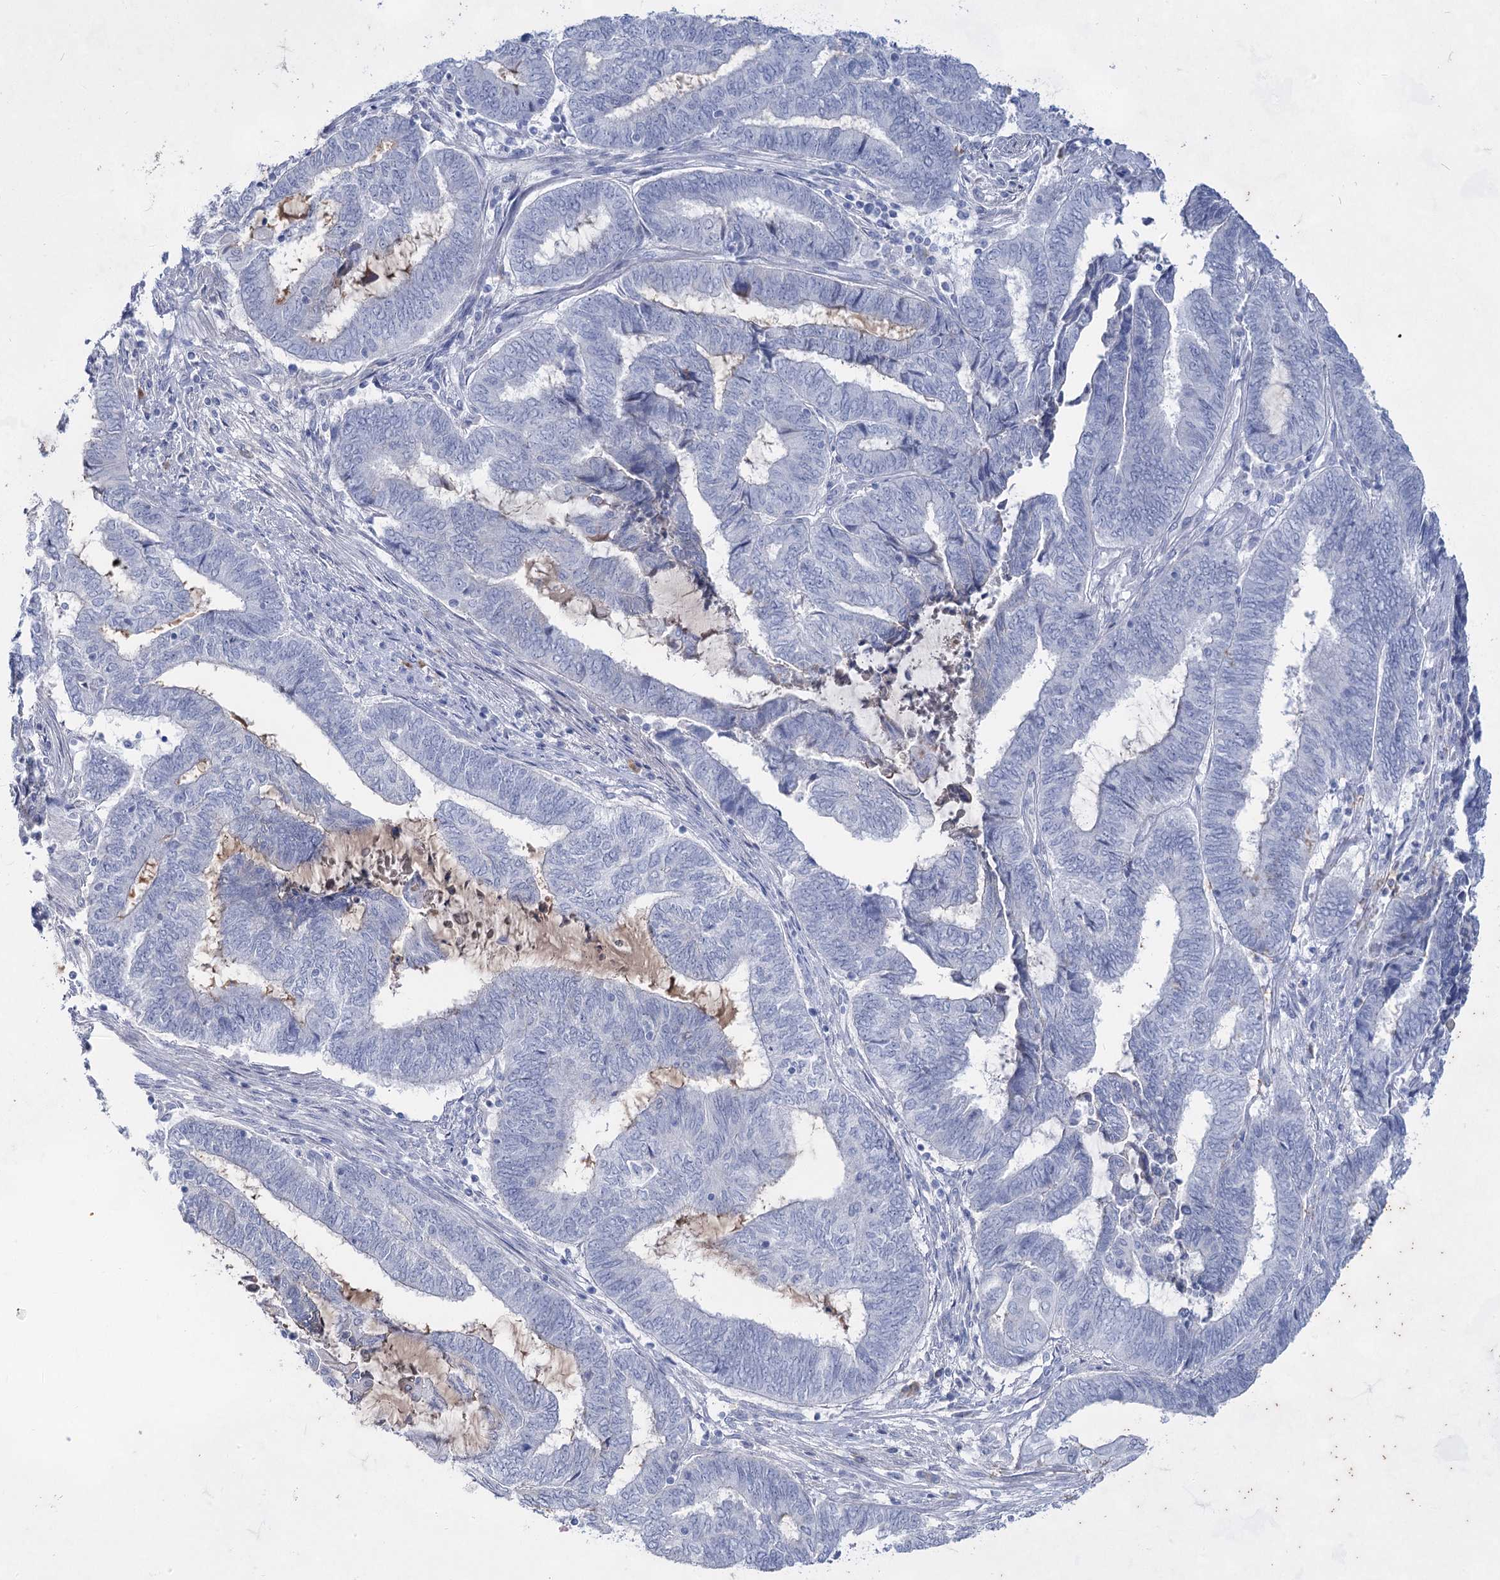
{"staining": {"intensity": "negative", "quantity": "none", "location": "none"}, "tissue": "endometrial cancer", "cell_type": "Tumor cells", "image_type": "cancer", "snomed": [{"axis": "morphology", "description": "Adenocarcinoma, NOS"}, {"axis": "topography", "description": "Uterus"}, {"axis": "topography", "description": "Endometrium"}], "caption": "Endometrial cancer stained for a protein using immunohistochemistry (IHC) displays no expression tumor cells.", "gene": "ACRV1", "patient": {"sex": "female", "age": 70}}